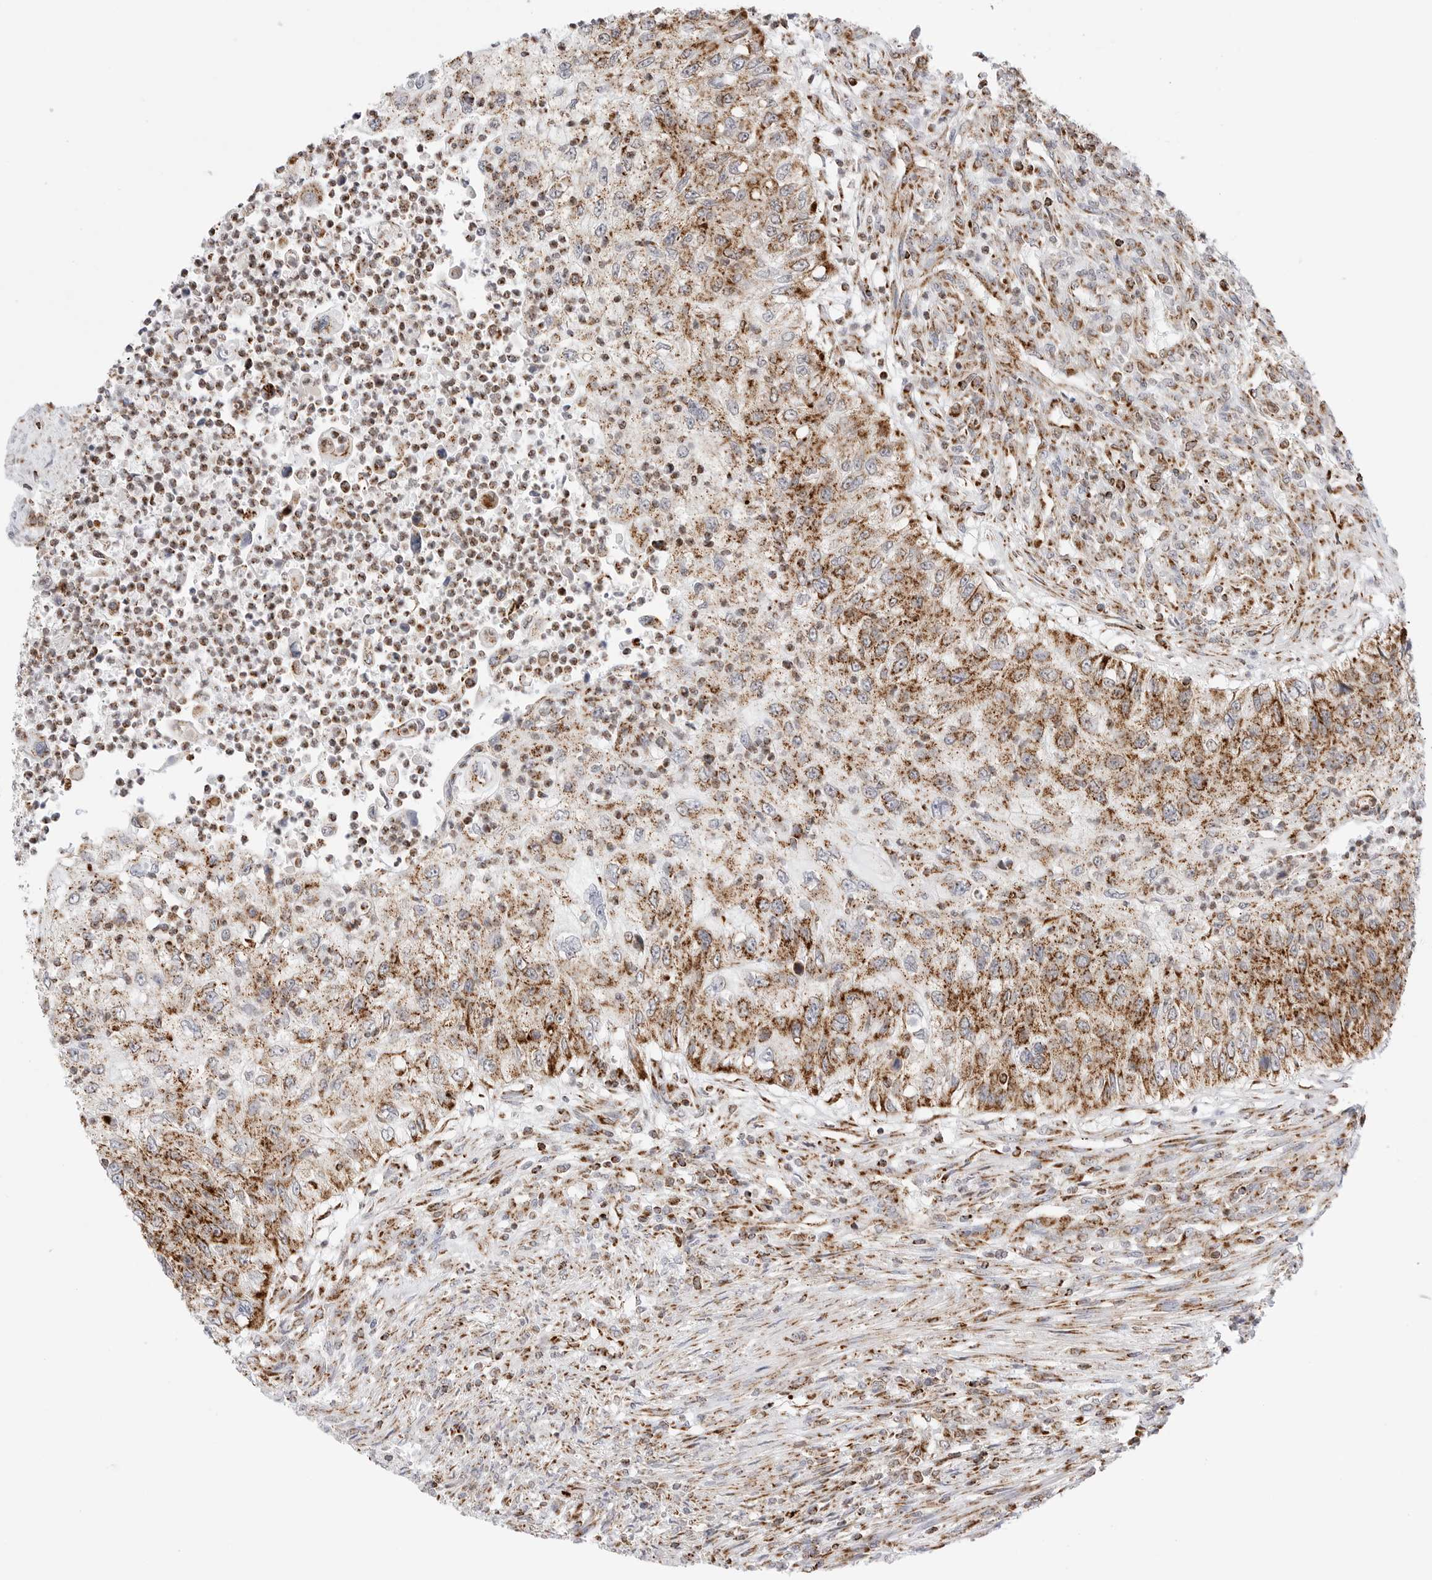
{"staining": {"intensity": "moderate", "quantity": ">75%", "location": "cytoplasmic/membranous"}, "tissue": "urothelial cancer", "cell_type": "Tumor cells", "image_type": "cancer", "snomed": [{"axis": "morphology", "description": "Urothelial carcinoma, High grade"}, {"axis": "topography", "description": "Urinary bladder"}], "caption": "This histopathology image displays IHC staining of human high-grade urothelial carcinoma, with medium moderate cytoplasmic/membranous expression in approximately >75% of tumor cells.", "gene": "ATP5IF1", "patient": {"sex": "female", "age": 60}}